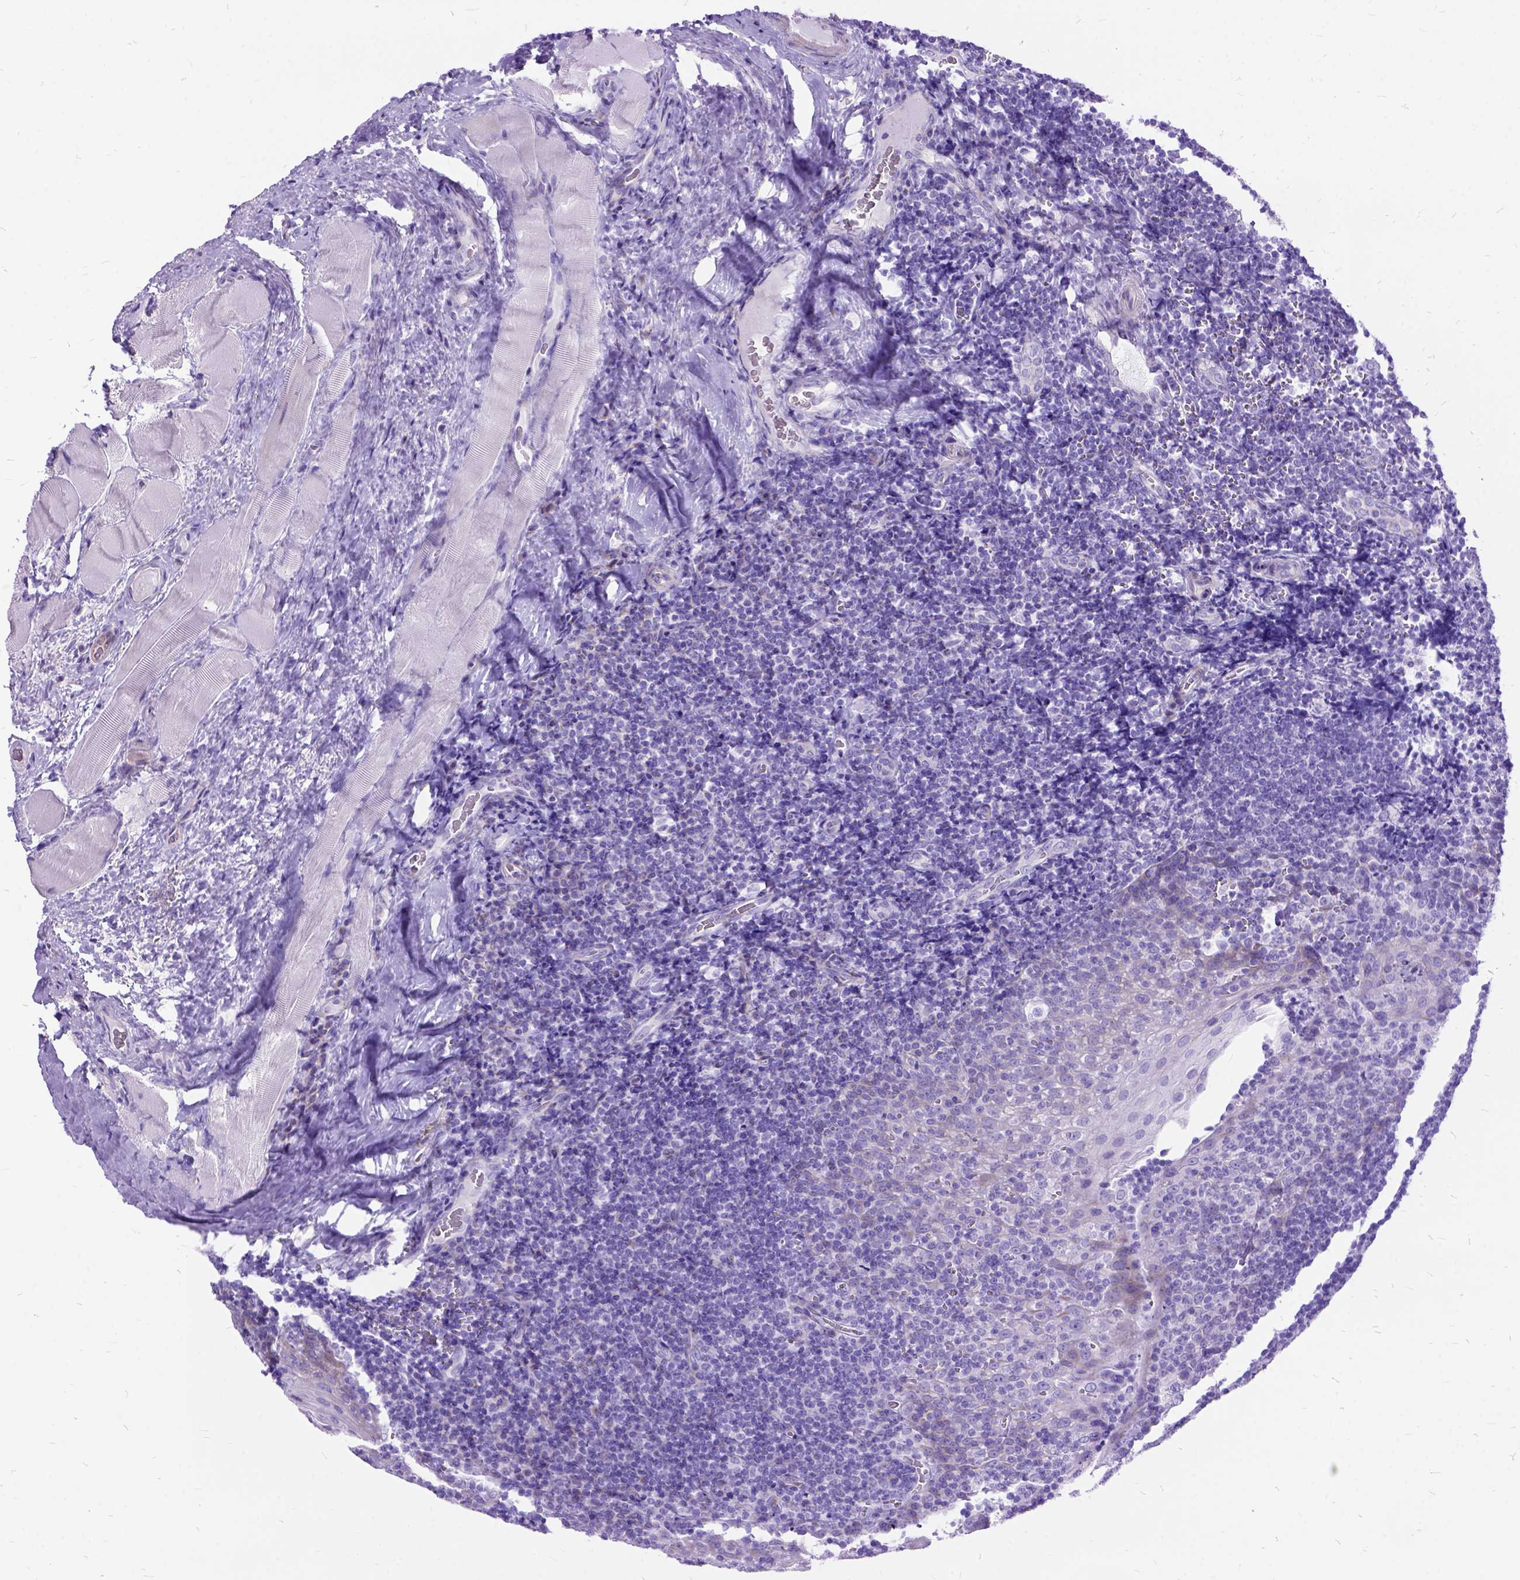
{"staining": {"intensity": "negative", "quantity": "none", "location": "none"}, "tissue": "tonsil", "cell_type": "Germinal center cells", "image_type": "normal", "snomed": [{"axis": "morphology", "description": "Normal tissue, NOS"}, {"axis": "morphology", "description": "Inflammation, NOS"}, {"axis": "topography", "description": "Tonsil"}], "caption": "DAB immunohistochemical staining of normal human tonsil exhibits no significant expression in germinal center cells.", "gene": "DNAH2", "patient": {"sex": "female", "age": 31}}